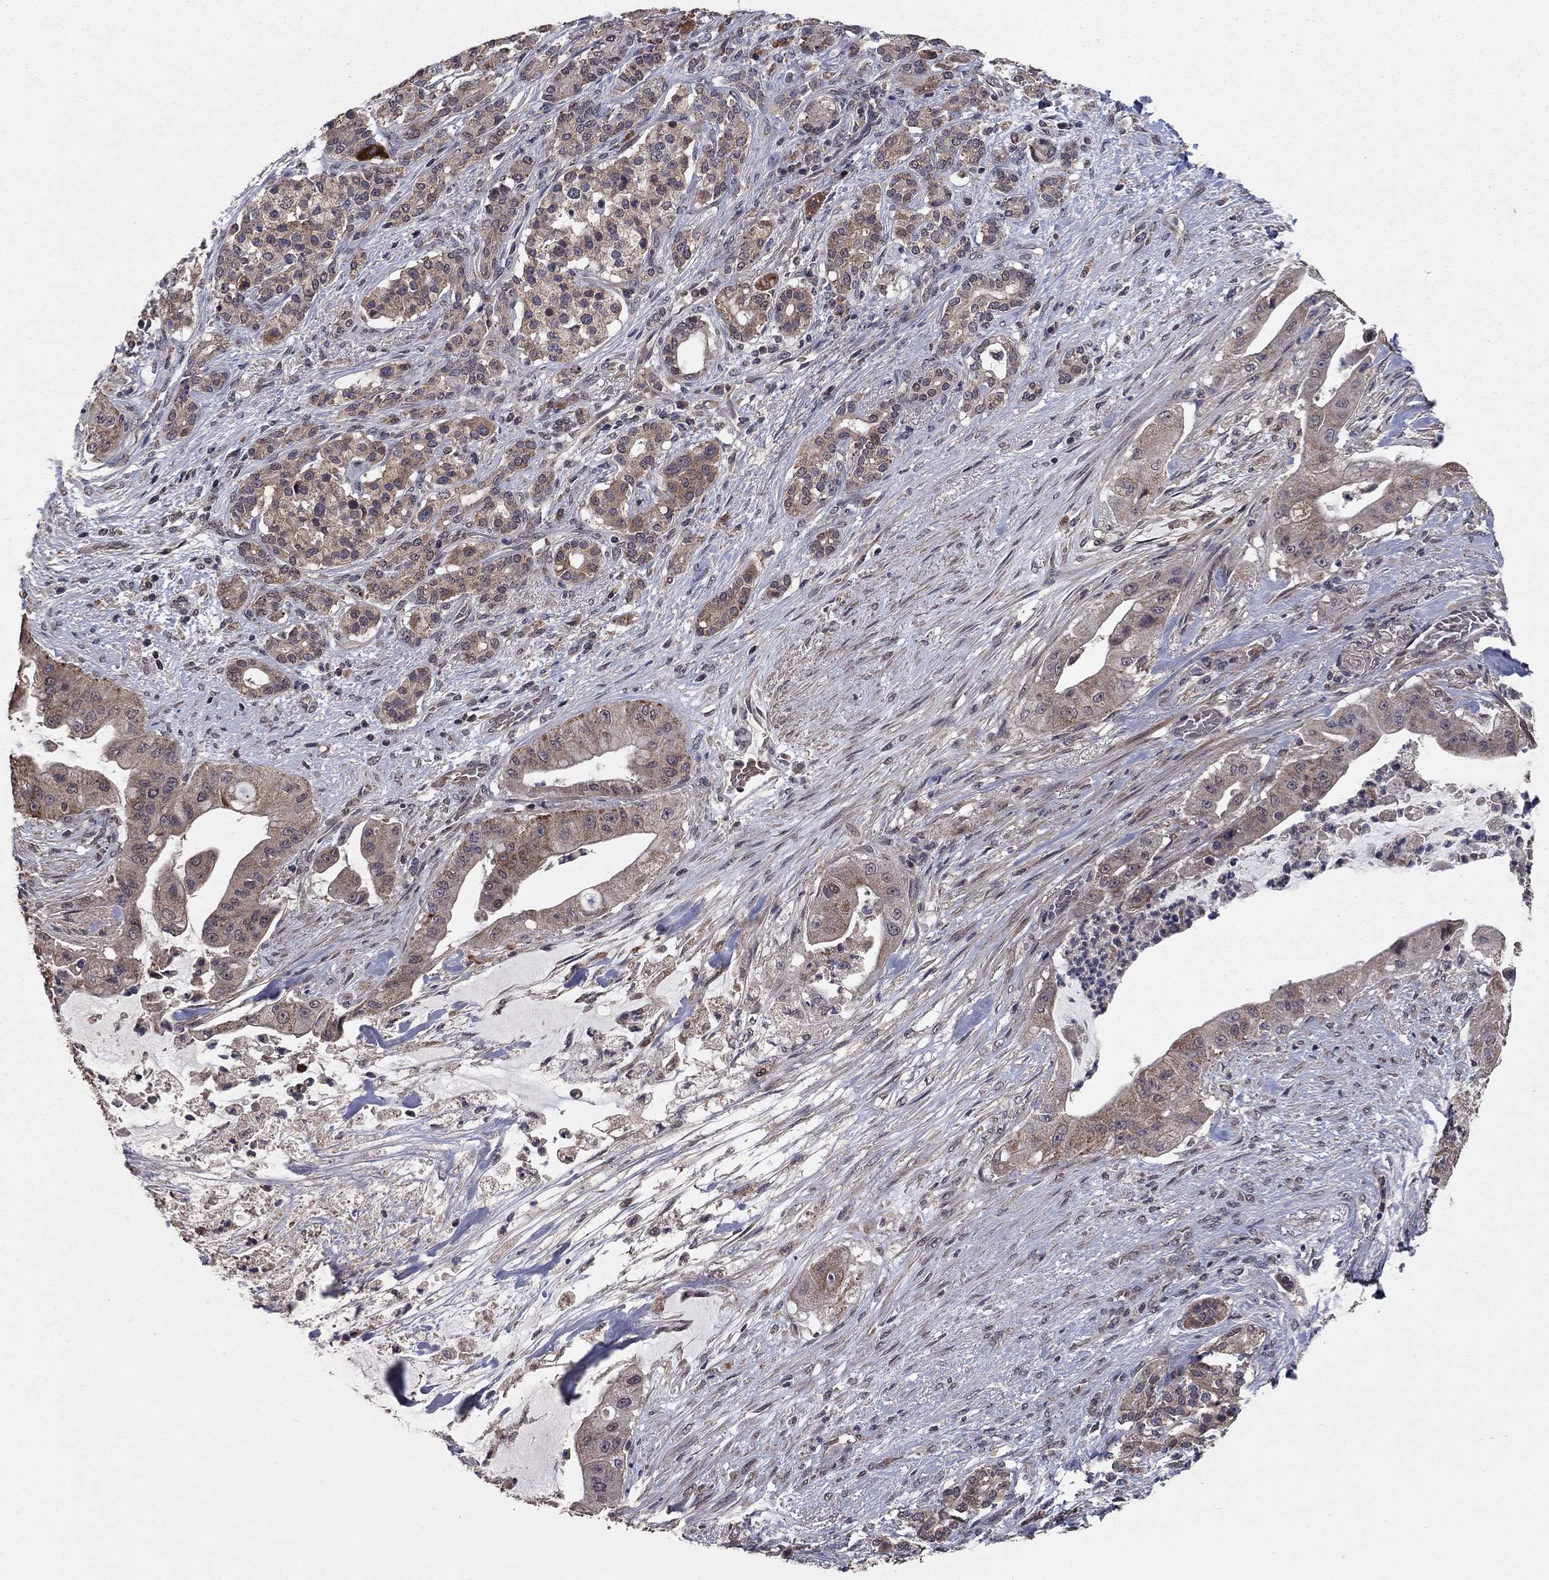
{"staining": {"intensity": "weak", "quantity": "25%-75%", "location": "cytoplasmic/membranous"}, "tissue": "pancreatic cancer", "cell_type": "Tumor cells", "image_type": "cancer", "snomed": [{"axis": "morphology", "description": "Normal tissue, NOS"}, {"axis": "morphology", "description": "Inflammation, NOS"}, {"axis": "morphology", "description": "Adenocarcinoma, NOS"}, {"axis": "topography", "description": "Pancreas"}], "caption": "Immunohistochemistry photomicrograph of pancreatic cancer stained for a protein (brown), which shows low levels of weak cytoplasmic/membranous expression in about 25%-75% of tumor cells.", "gene": "DHRS1", "patient": {"sex": "male", "age": 57}}